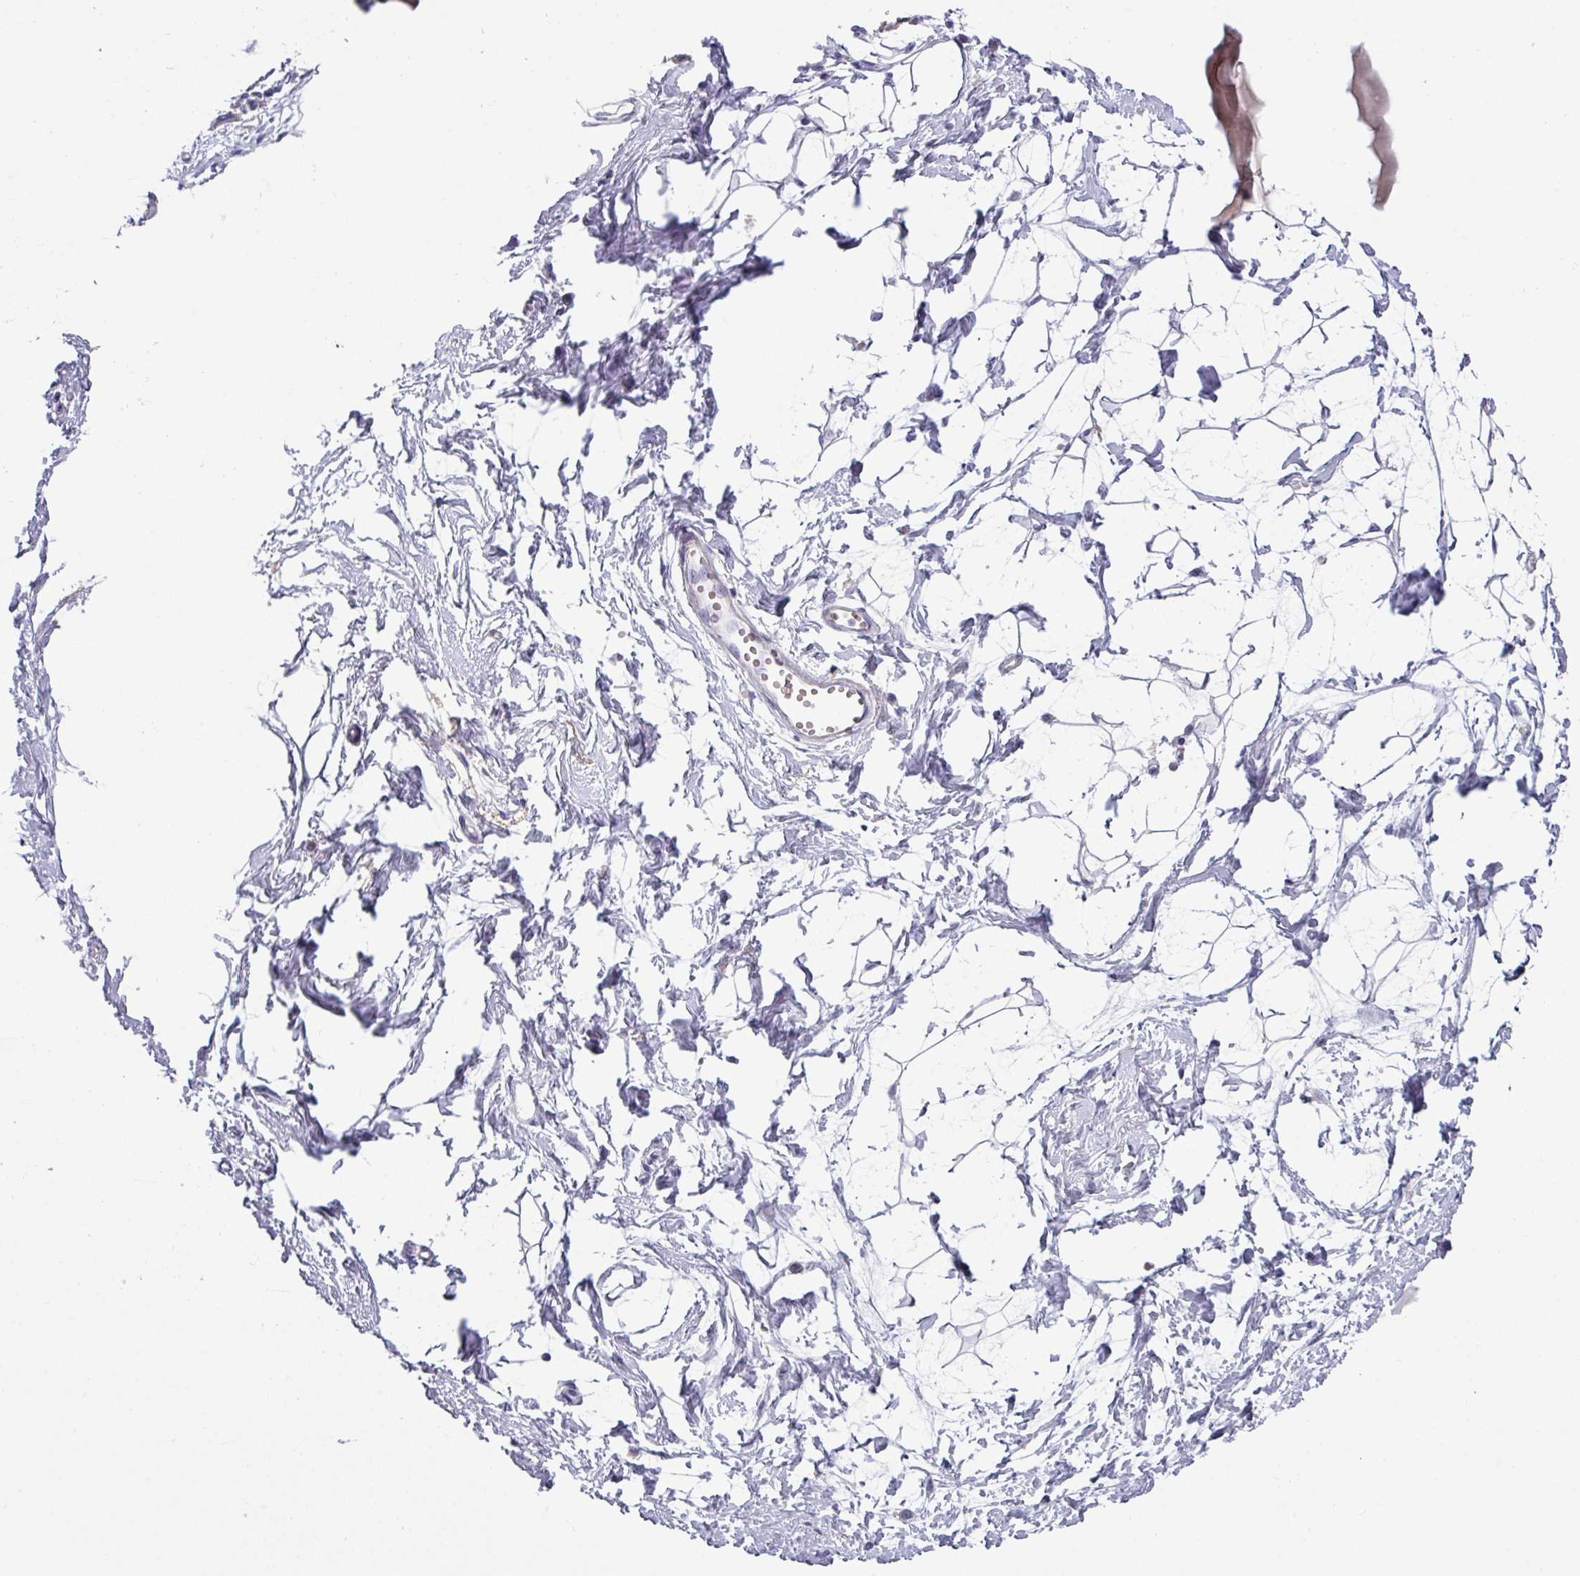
{"staining": {"intensity": "negative", "quantity": "none", "location": "none"}, "tissue": "breast", "cell_type": "Adipocytes", "image_type": "normal", "snomed": [{"axis": "morphology", "description": "Normal tissue, NOS"}, {"axis": "topography", "description": "Breast"}], "caption": "High power microscopy micrograph of an immunohistochemistry histopathology image of benign breast, revealing no significant expression in adipocytes. The staining is performed using DAB brown chromogen with nuclei counter-stained in using hematoxylin.", "gene": "TMEM132A", "patient": {"sex": "female", "age": 45}}